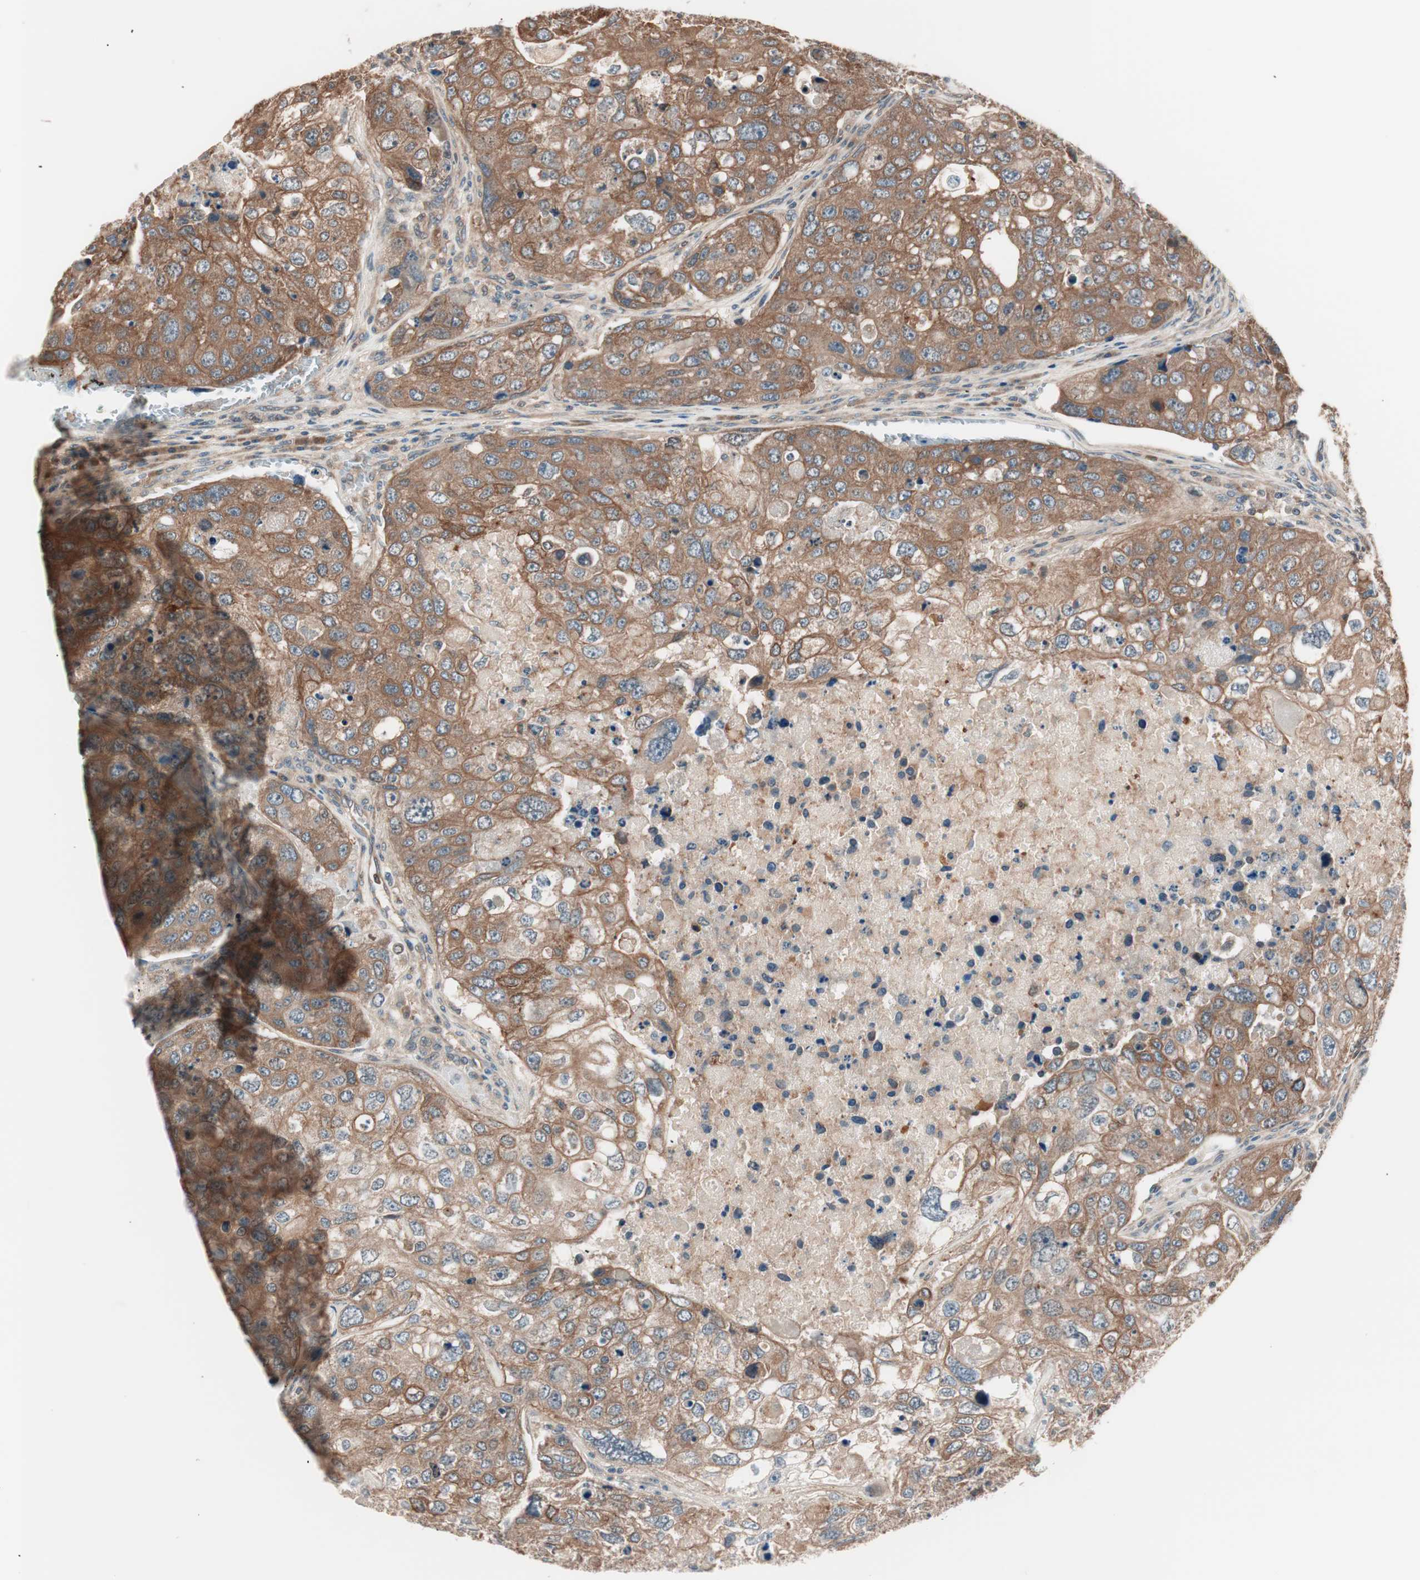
{"staining": {"intensity": "strong", "quantity": ">75%", "location": "cytoplasmic/membranous"}, "tissue": "urothelial cancer", "cell_type": "Tumor cells", "image_type": "cancer", "snomed": [{"axis": "morphology", "description": "Urothelial carcinoma, High grade"}, {"axis": "topography", "description": "Lymph node"}, {"axis": "topography", "description": "Urinary bladder"}], "caption": "Urothelial carcinoma (high-grade) stained with a protein marker exhibits strong staining in tumor cells.", "gene": "TSG101", "patient": {"sex": "male", "age": 51}}